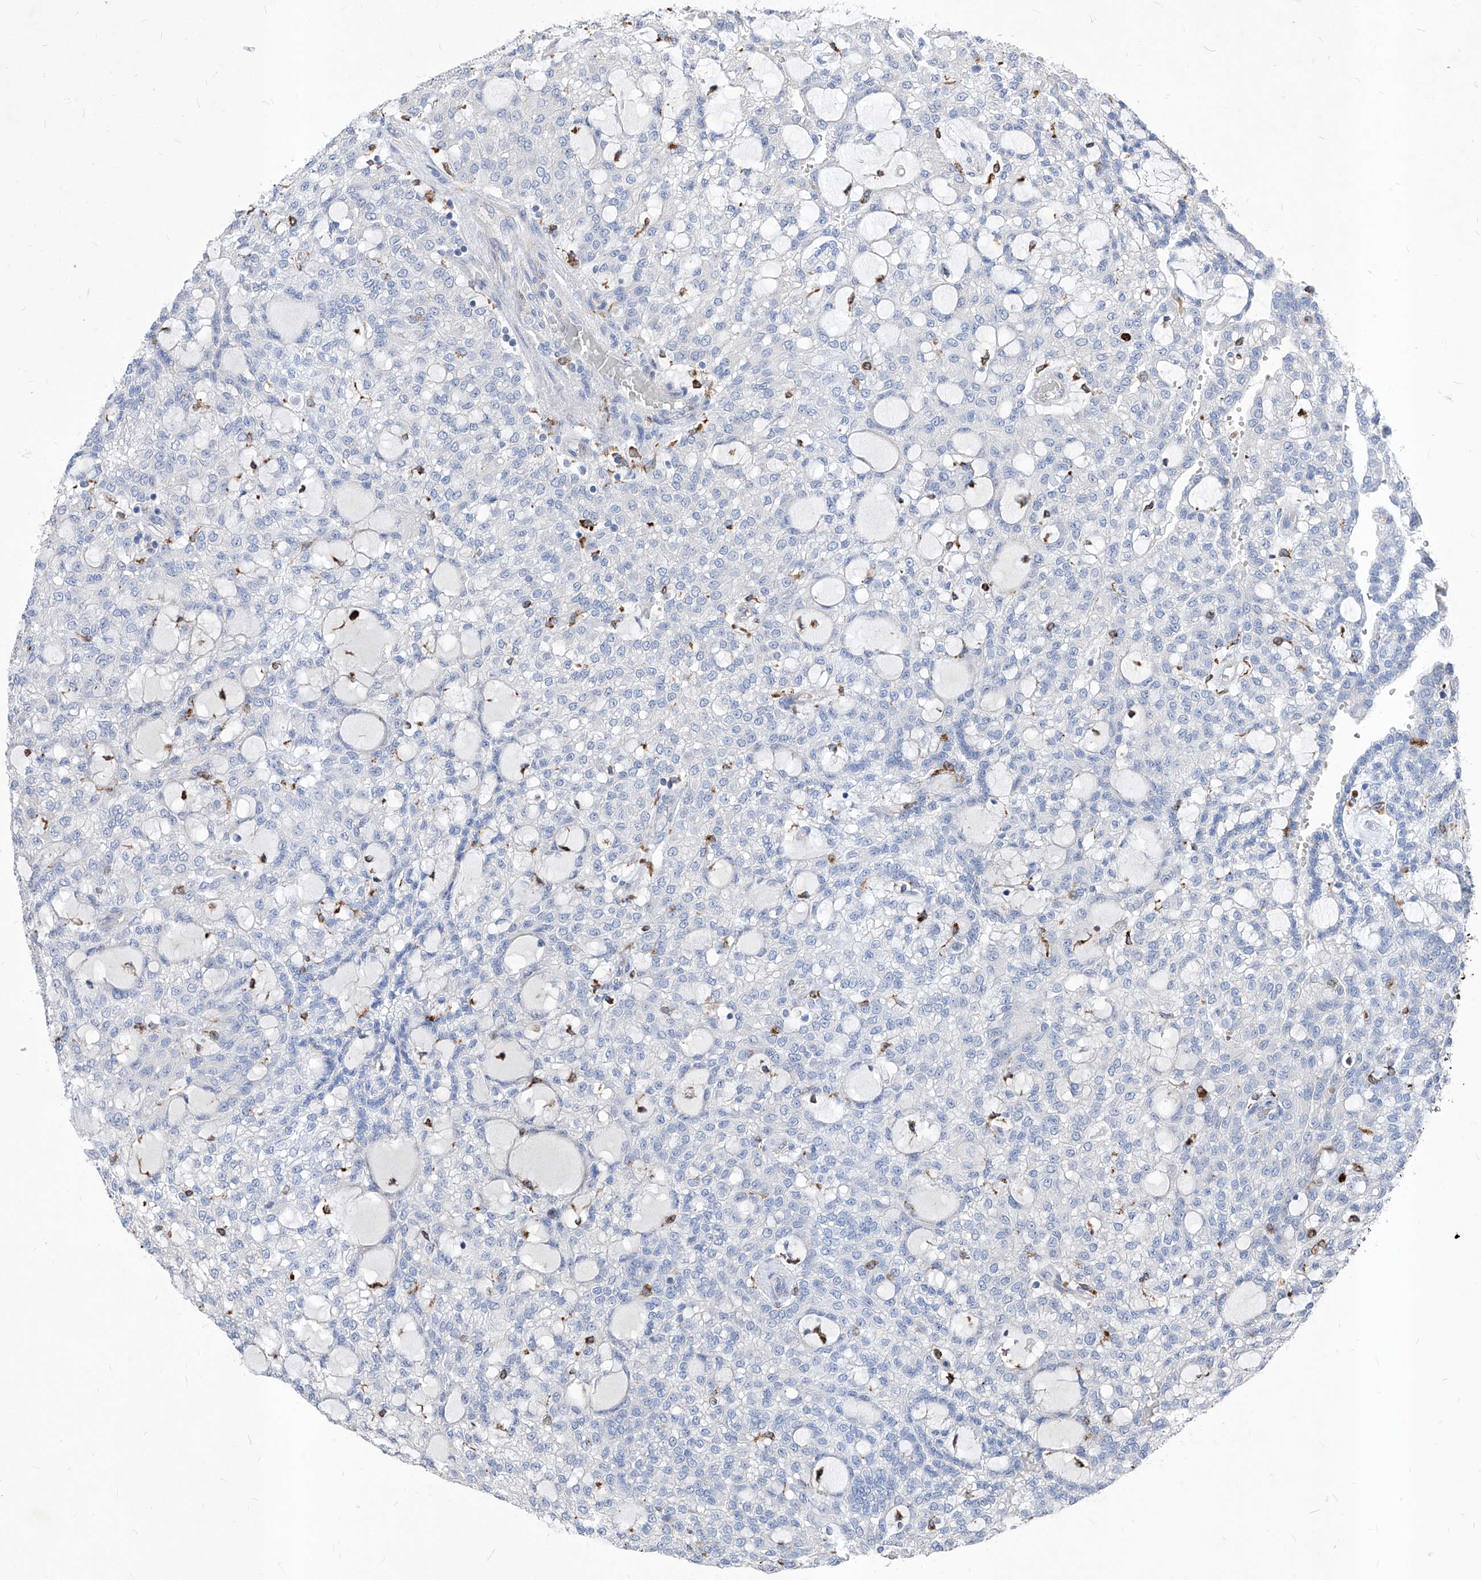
{"staining": {"intensity": "negative", "quantity": "none", "location": "none"}, "tissue": "renal cancer", "cell_type": "Tumor cells", "image_type": "cancer", "snomed": [{"axis": "morphology", "description": "Adenocarcinoma, NOS"}, {"axis": "topography", "description": "Kidney"}], "caption": "High magnification brightfield microscopy of renal cancer stained with DAB (brown) and counterstained with hematoxylin (blue): tumor cells show no significant expression.", "gene": "UBOX5", "patient": {"sex": "male", "age": 63}}